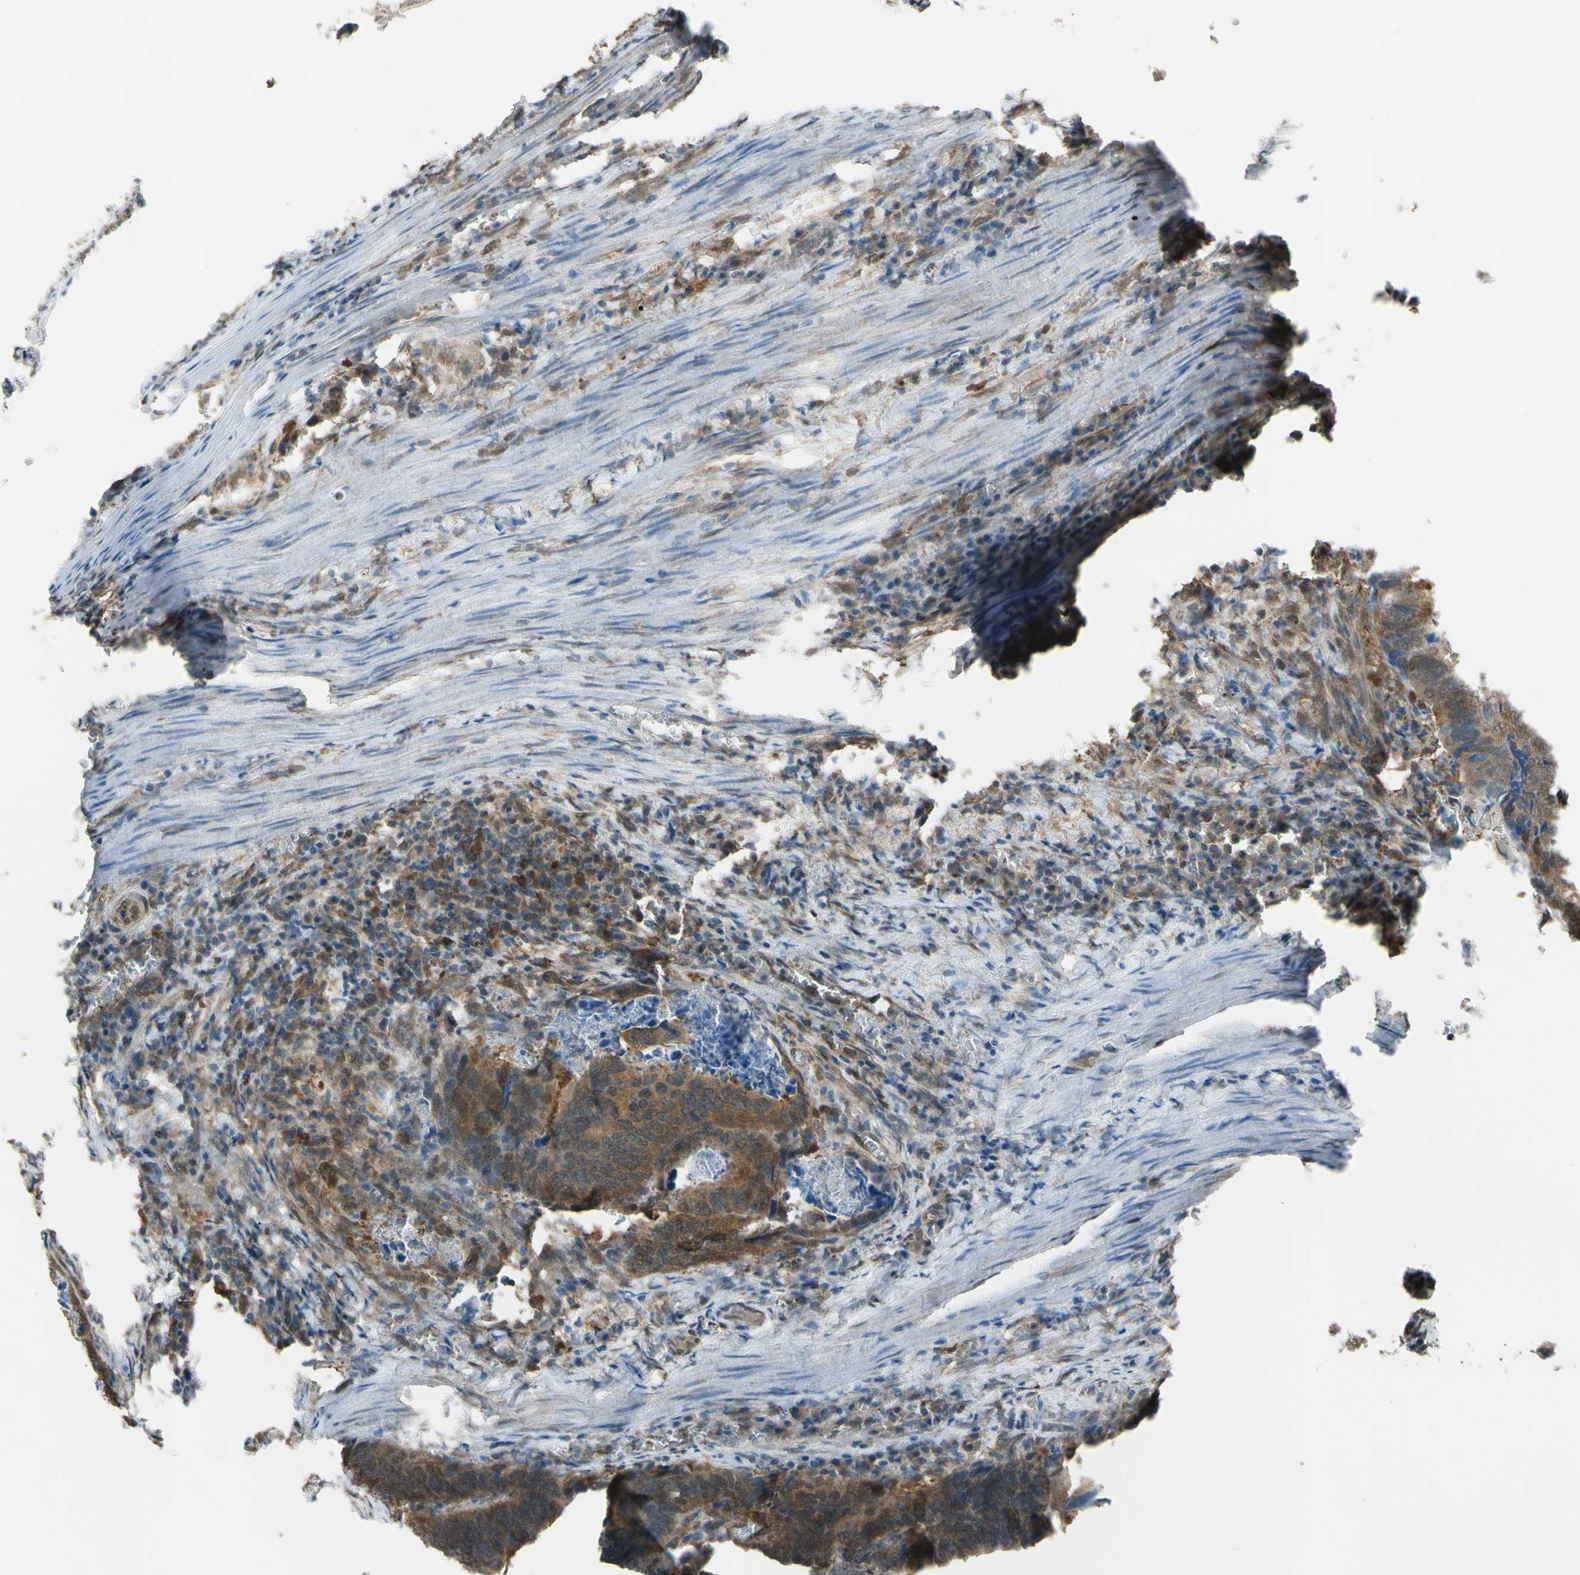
{"staining": {"intensity": "moderate", "quantity": ">75%", "location": "cytoplasmic/membranous"}, "tissue": "colorectal cancer", "cell_type": "Tumor cells", "image_type": "cancer", "snomed": [{"axis": "morphology", "description": "Adenocarcinoma, NOS"}, {"axis": "topography", "description": "Colon"}], "caption": "Protein expression analysis of colorectal adenocarcinoma reveals moderate cytoplasmic/membranous positivity in approximately >75% of tumor cells. (DAB (3,3'-diaminobenzidine) IHC with brightfield microscopy, high magnification).", "gene": "YWHAQ", "patient": {"sex": "male", "age": 72}}